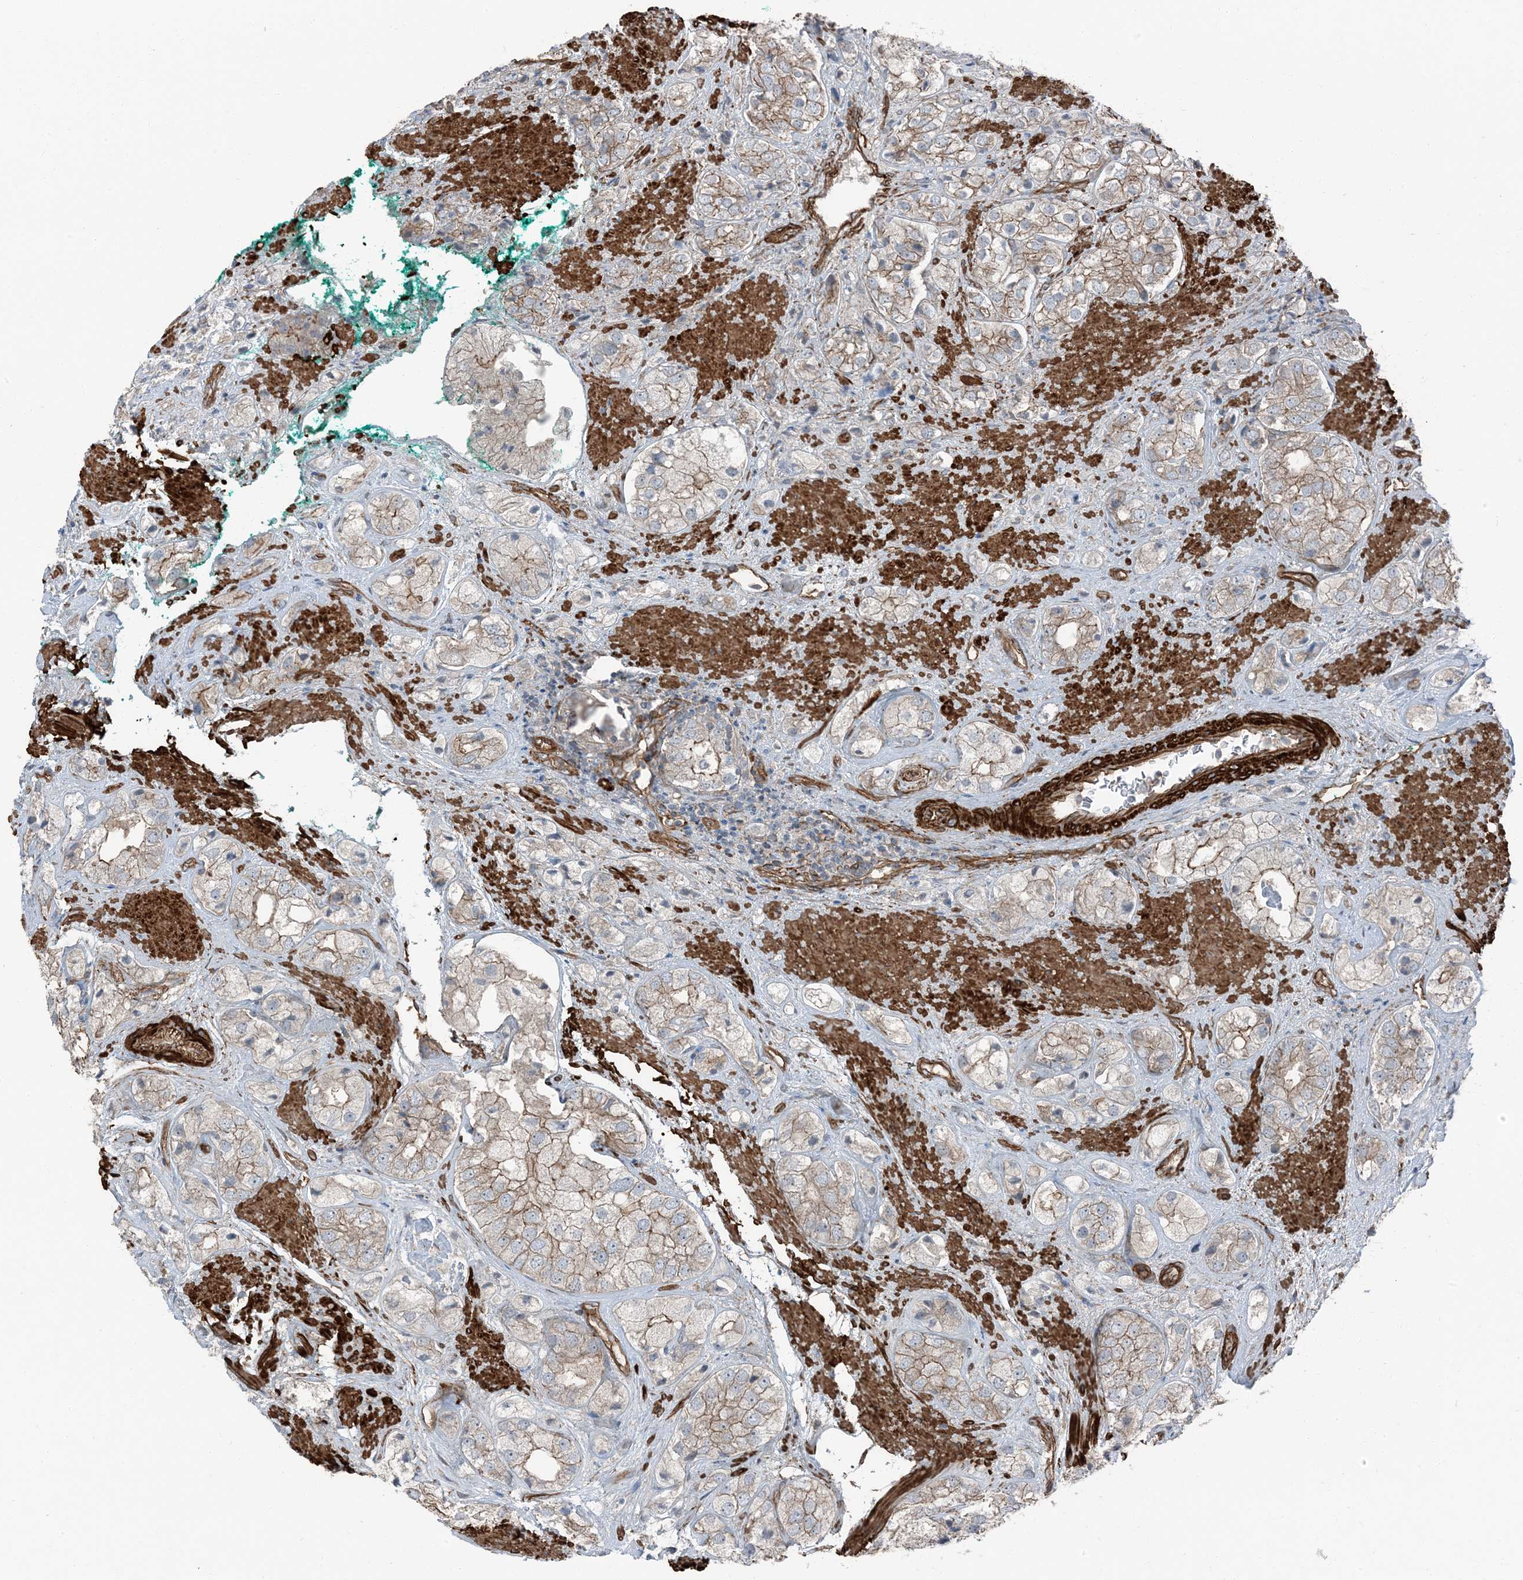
{"staining": {"intensity": "moderate", "quantity": ">75%", "location": "cytoplasmic/membranous"}, "tissue": "prostate cancer", "cell_type": "Tumor cells", "image_type": "cancer", "snomed": [{"axis": "morphology", "description": "Adenocarcinoma, High grade"}, {"axis": "topography", "description": "Prostate"}], "caption": "Immunohistochemical staining of prostate high-grade adenocarcinoma displays medium levels of moderate cytoplasmic/membranous expression in approximately >75% of tumor cells.", "gene": "ZFP90", "patient": {"sex": "male", "age": 50}}